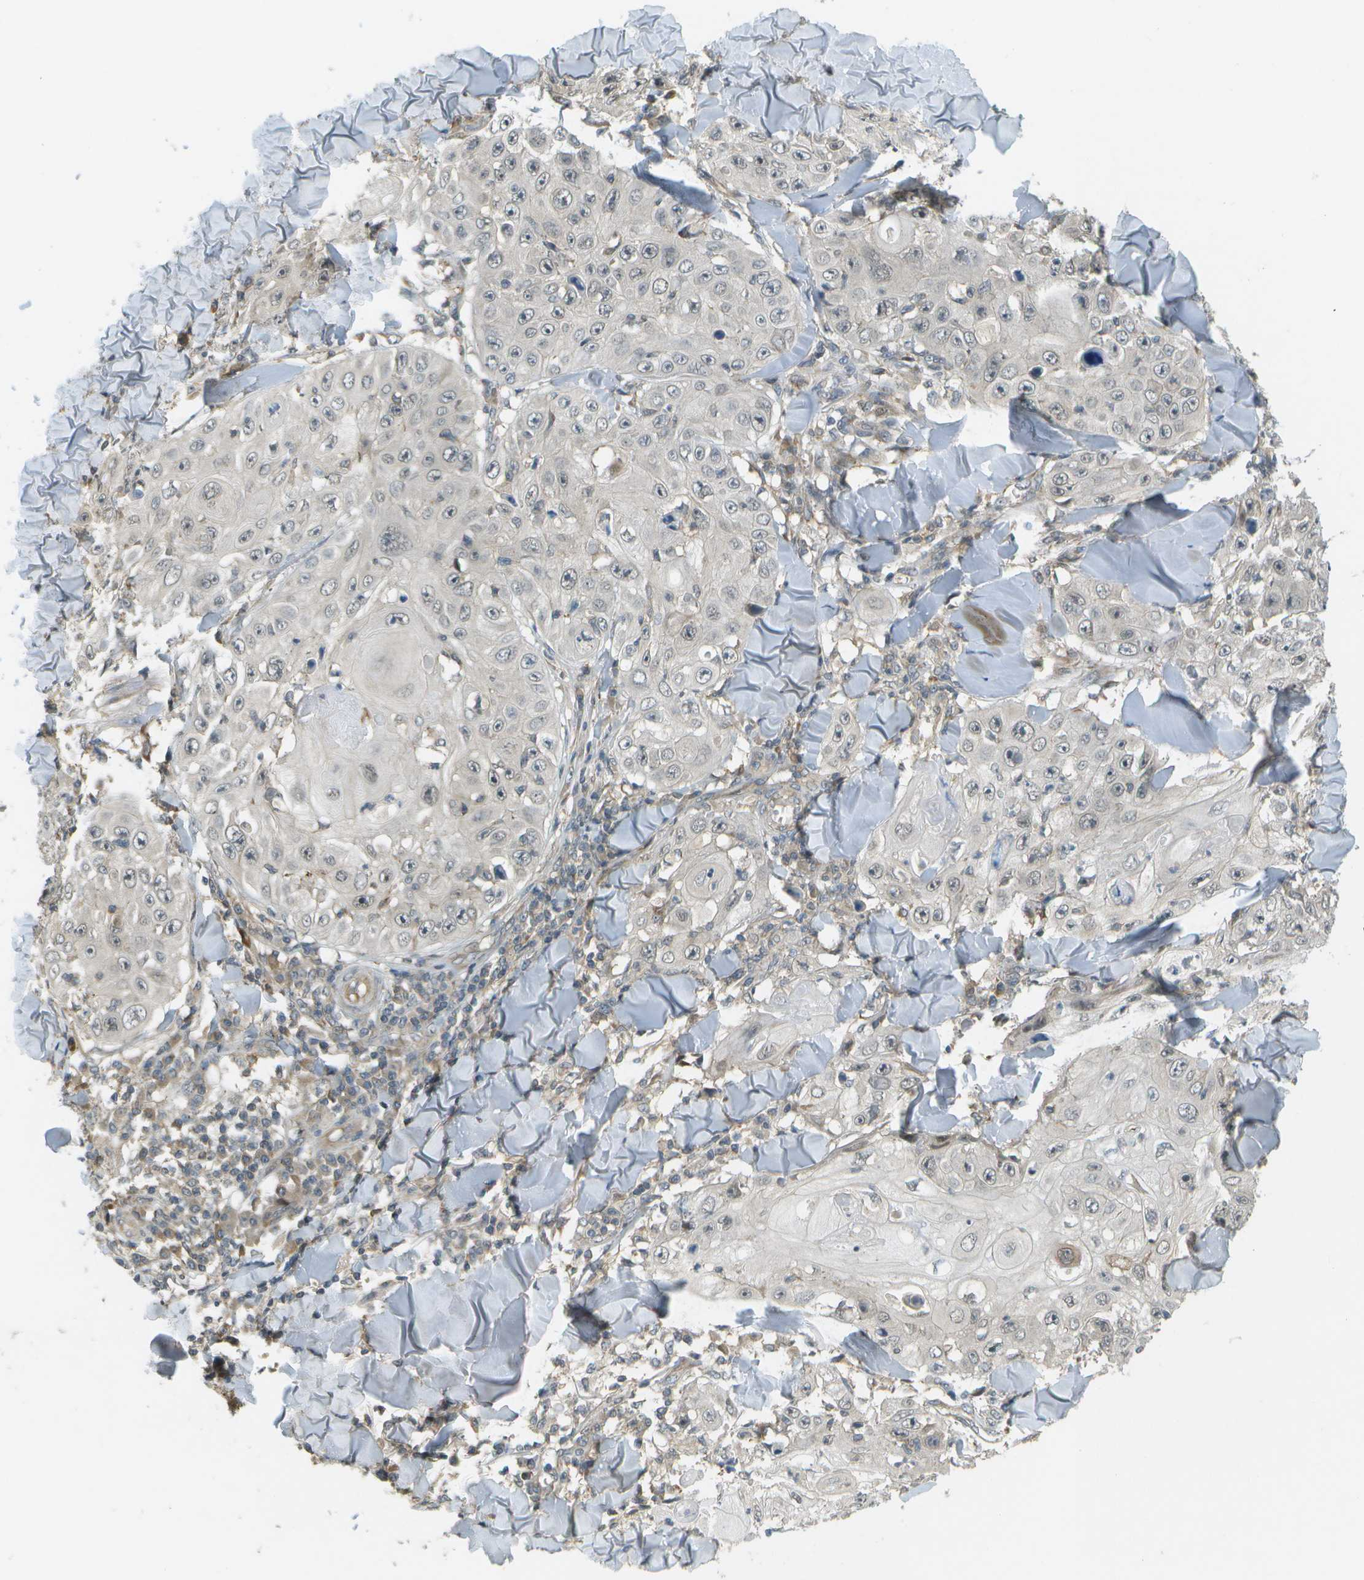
{"staining": {"intensity": "negative", "quantity": "none", "location": "none"}, "tissue": "skin cancer", "cell_type": "Tumor cells", "image_type": "cancer", "snomed": [{"axis": "morphology", "description": "Squamous cell carcinoma, NOS"}, {"axis": "topography", "description": "Skin"}], "caption": "Skin squamous cell carcinoma was stained to show a protein in brown. There is no significant expression in tumor cells.", "gene": "WNK2", "patient": {"sex": "male", "age": 86}}